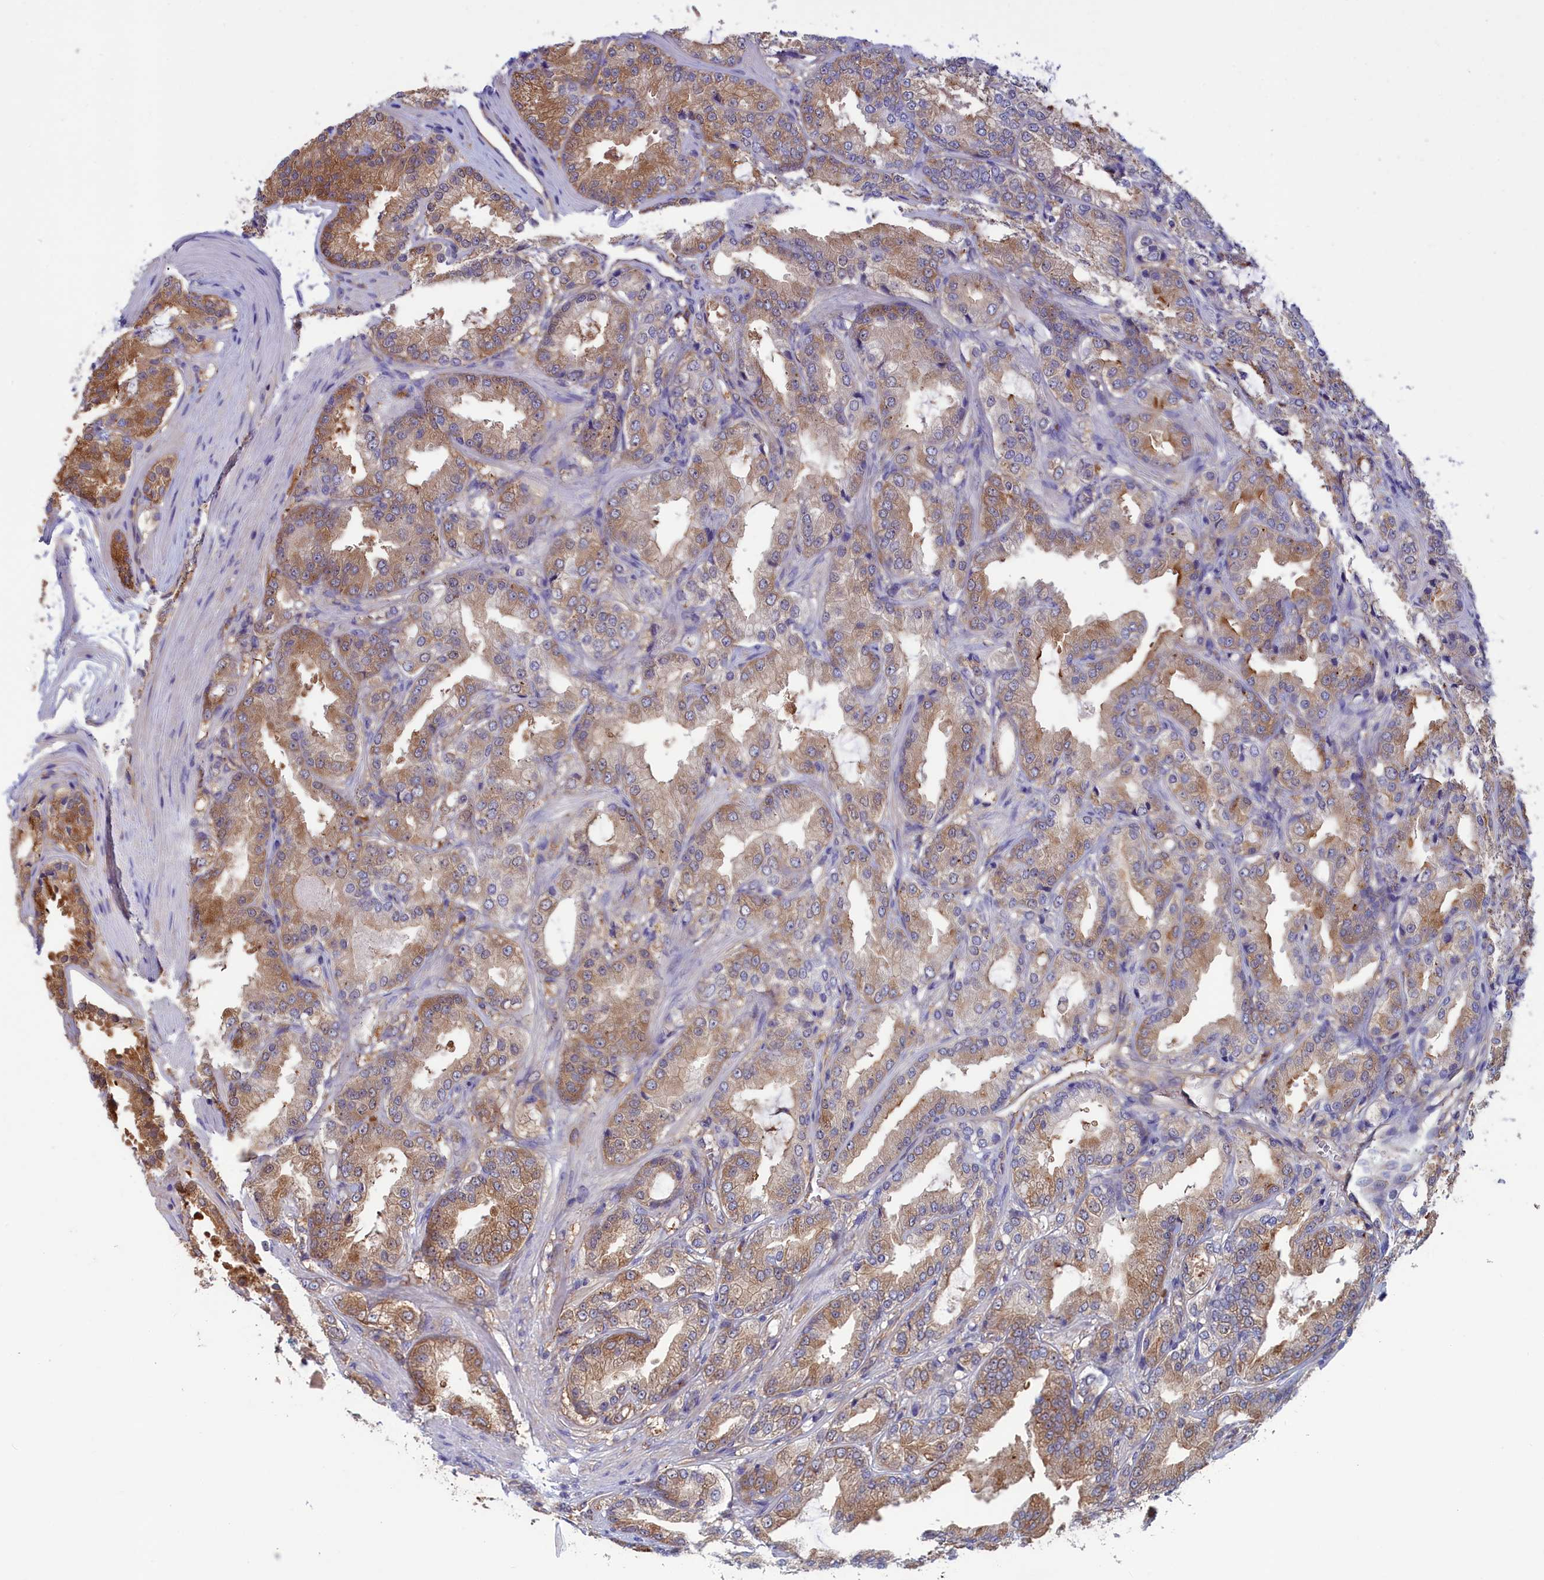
{"staining": {"intensity": "moderate", "quantity": "25%-75%", "location": "cytoplasmic/membranous"}, "tissue": "prostate cancer", "cell_type": "Tumor cells", "image_type": "cancer", "snomed": [{"axis": "morphology", "description": "Adenocarcinoma, Low grade"}, {"axis": "topography", "description": "Prostate"}], "caption": "Protein analysis of prostate cancer (low-grade adenocarcinoma) tissue displays moderate cytoplasmic/membranous expression in approximately 25%-75% of tumor cells.", "gene": "SYNDIG1L", "patient": {"sex": "male", "age": 59}}